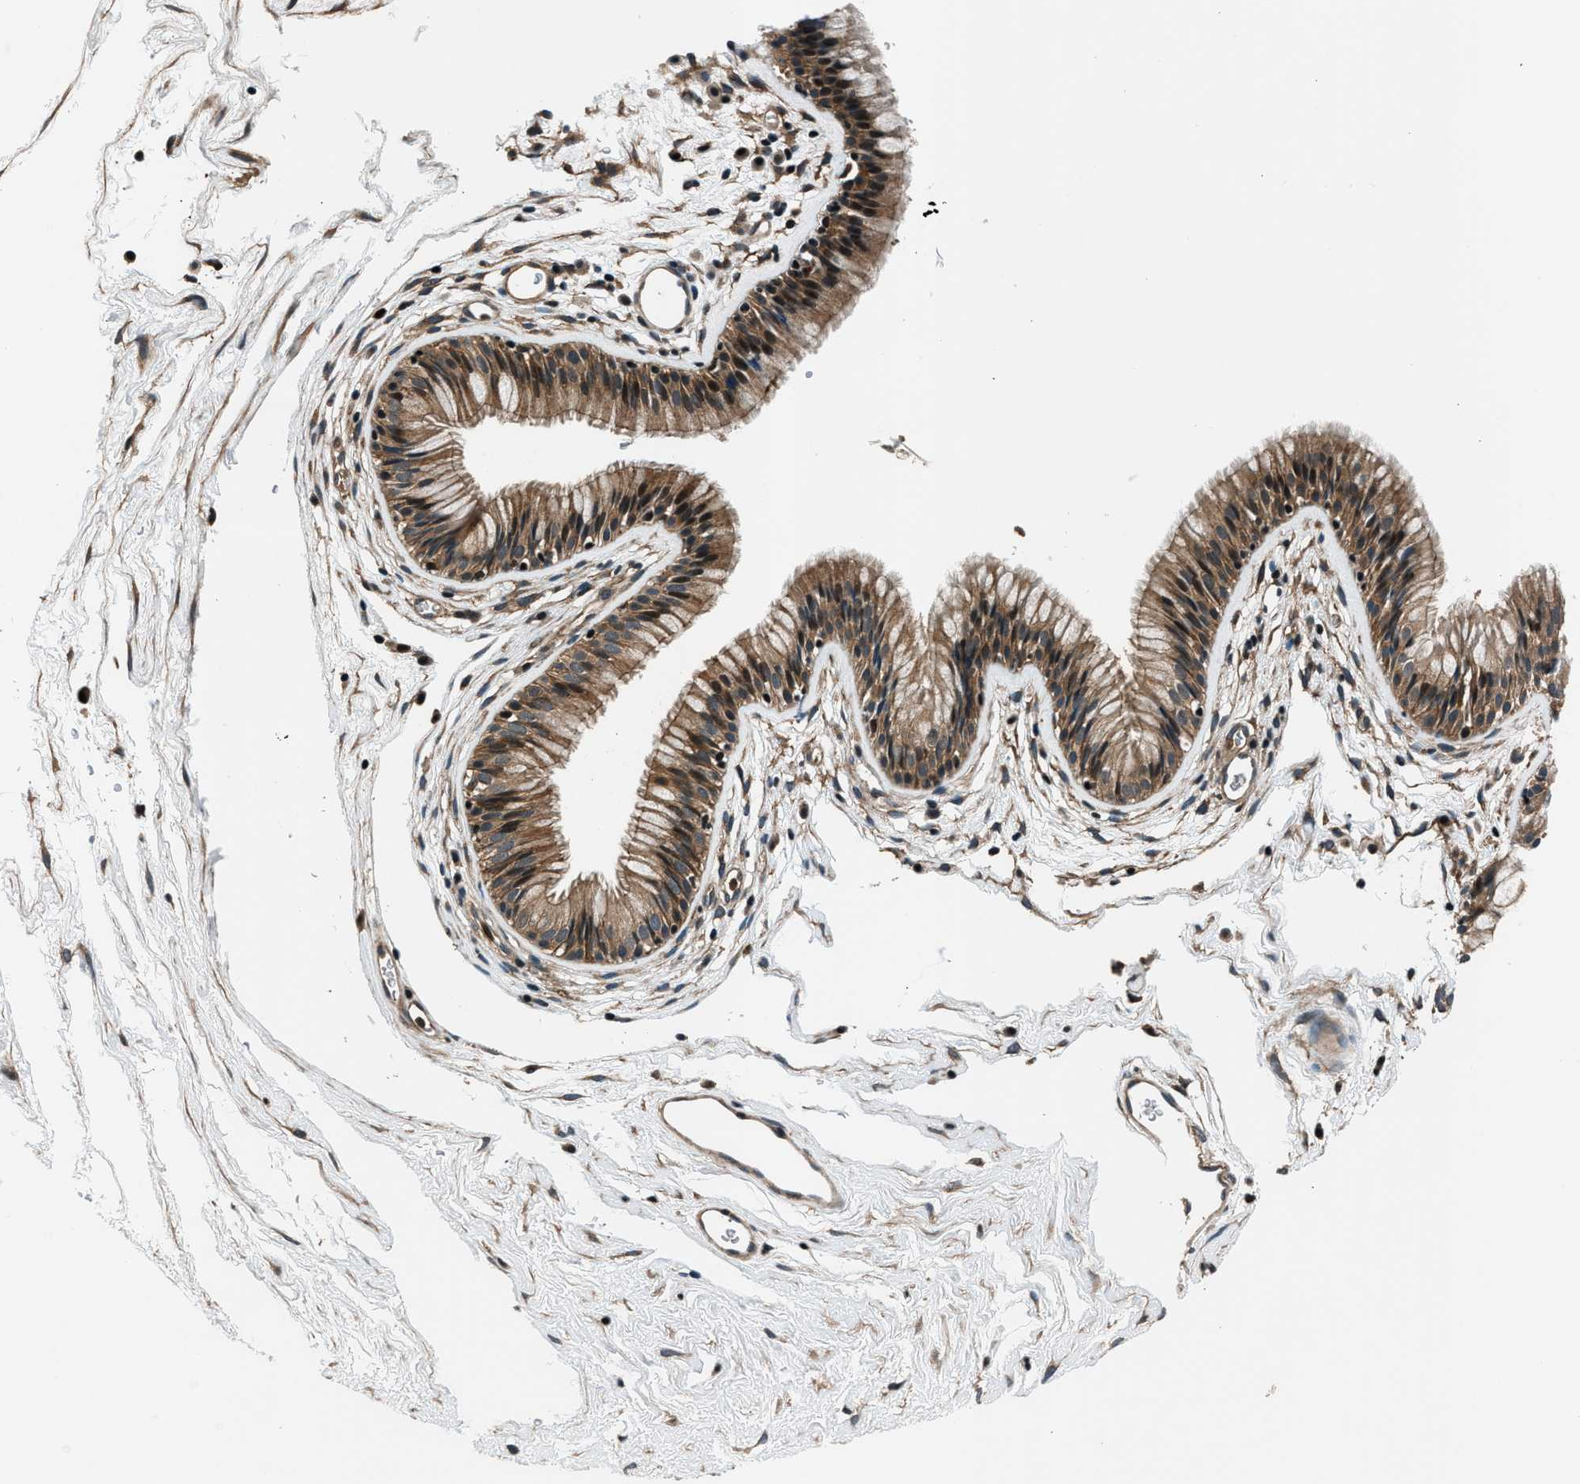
{"staining": {"intensity": "strong", "quantity": ">75%", "location": "cytoplasmic/membranous,nuclear"}, "tissue": "nasopharynx", "cell_type": "Respiratory epithelial cells", "image_type": "normal", "snomed": [{"axis": "morphology", "description": "Normal tissue, NOS"}, {"axis": "morphology", "description": "Inflammation, NOS"}, {"axis": "topography", "description": "Nasopharynx"}], "caption": "Nasopharynx was stained to show a protein in brown. There is high levels of strong cytoplasmic/membranous,nuclear staining in approximately >75% of respiratory epithelial cells. (DAB (3,3'-diaminobenzidine) IHC with brightfield microscopy, high magnification).", "gene": "ARHGEF11", "patient": {"sex": "male", "age": 48}}